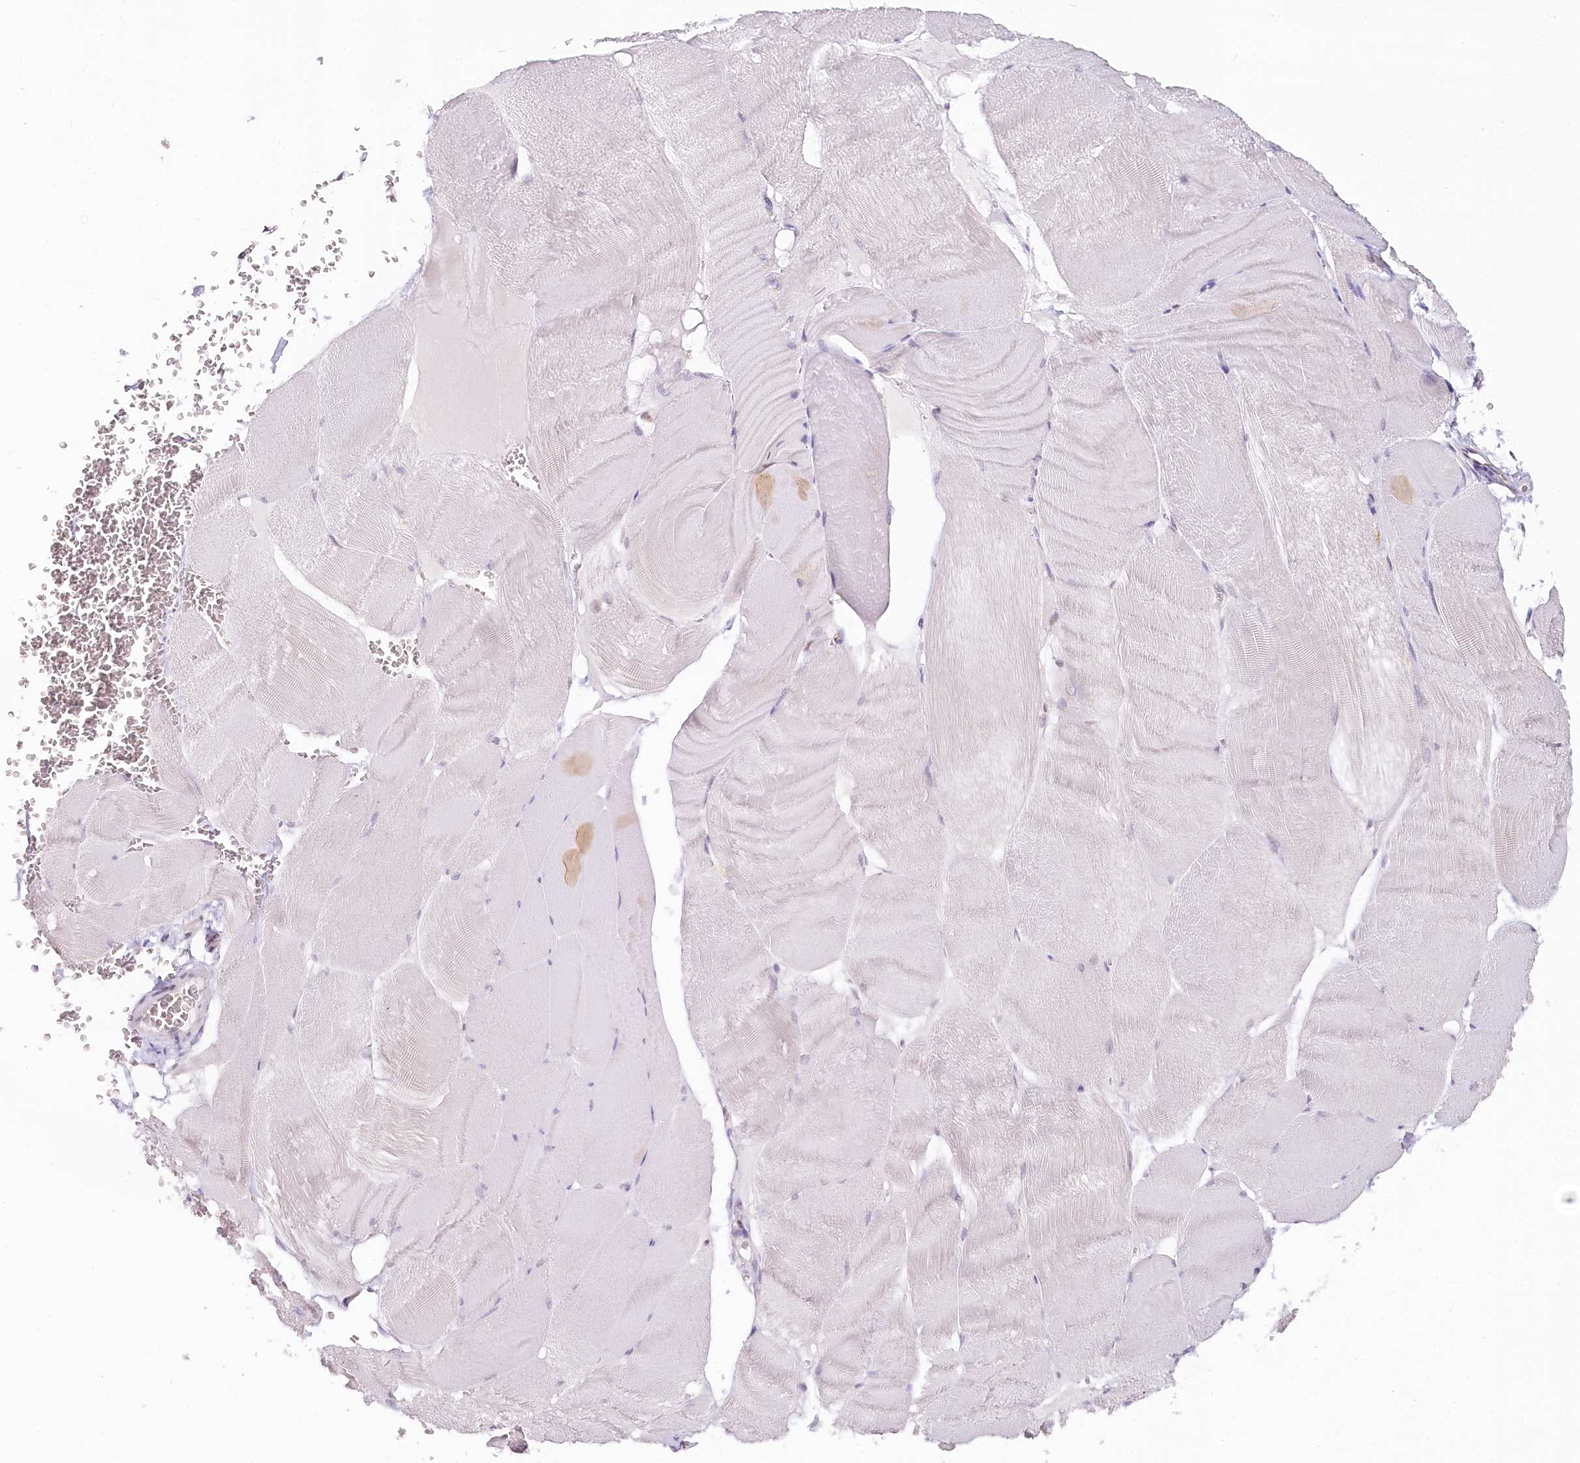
{"staining": {"intensity": "negative", "quantity": "none", "location": "none"}, "tissue": "skeletal muscle", "cell_type": "Myocytes", "image_type": "normal", "snomed": [{"axis": "morphology", "description": "Normal tissue, NOS"}, {"axis": "morphology", "description": "Basal cell carcinoma"}, {"axis": "topography", "description": "Skeletal muscle"}], "caption": "Normal skeletal muscle was stained to show a protein in brown. There is no significant positivity in myocytes.", "gene": "TP53", "patient": {"sex": "female", "age": 64}}